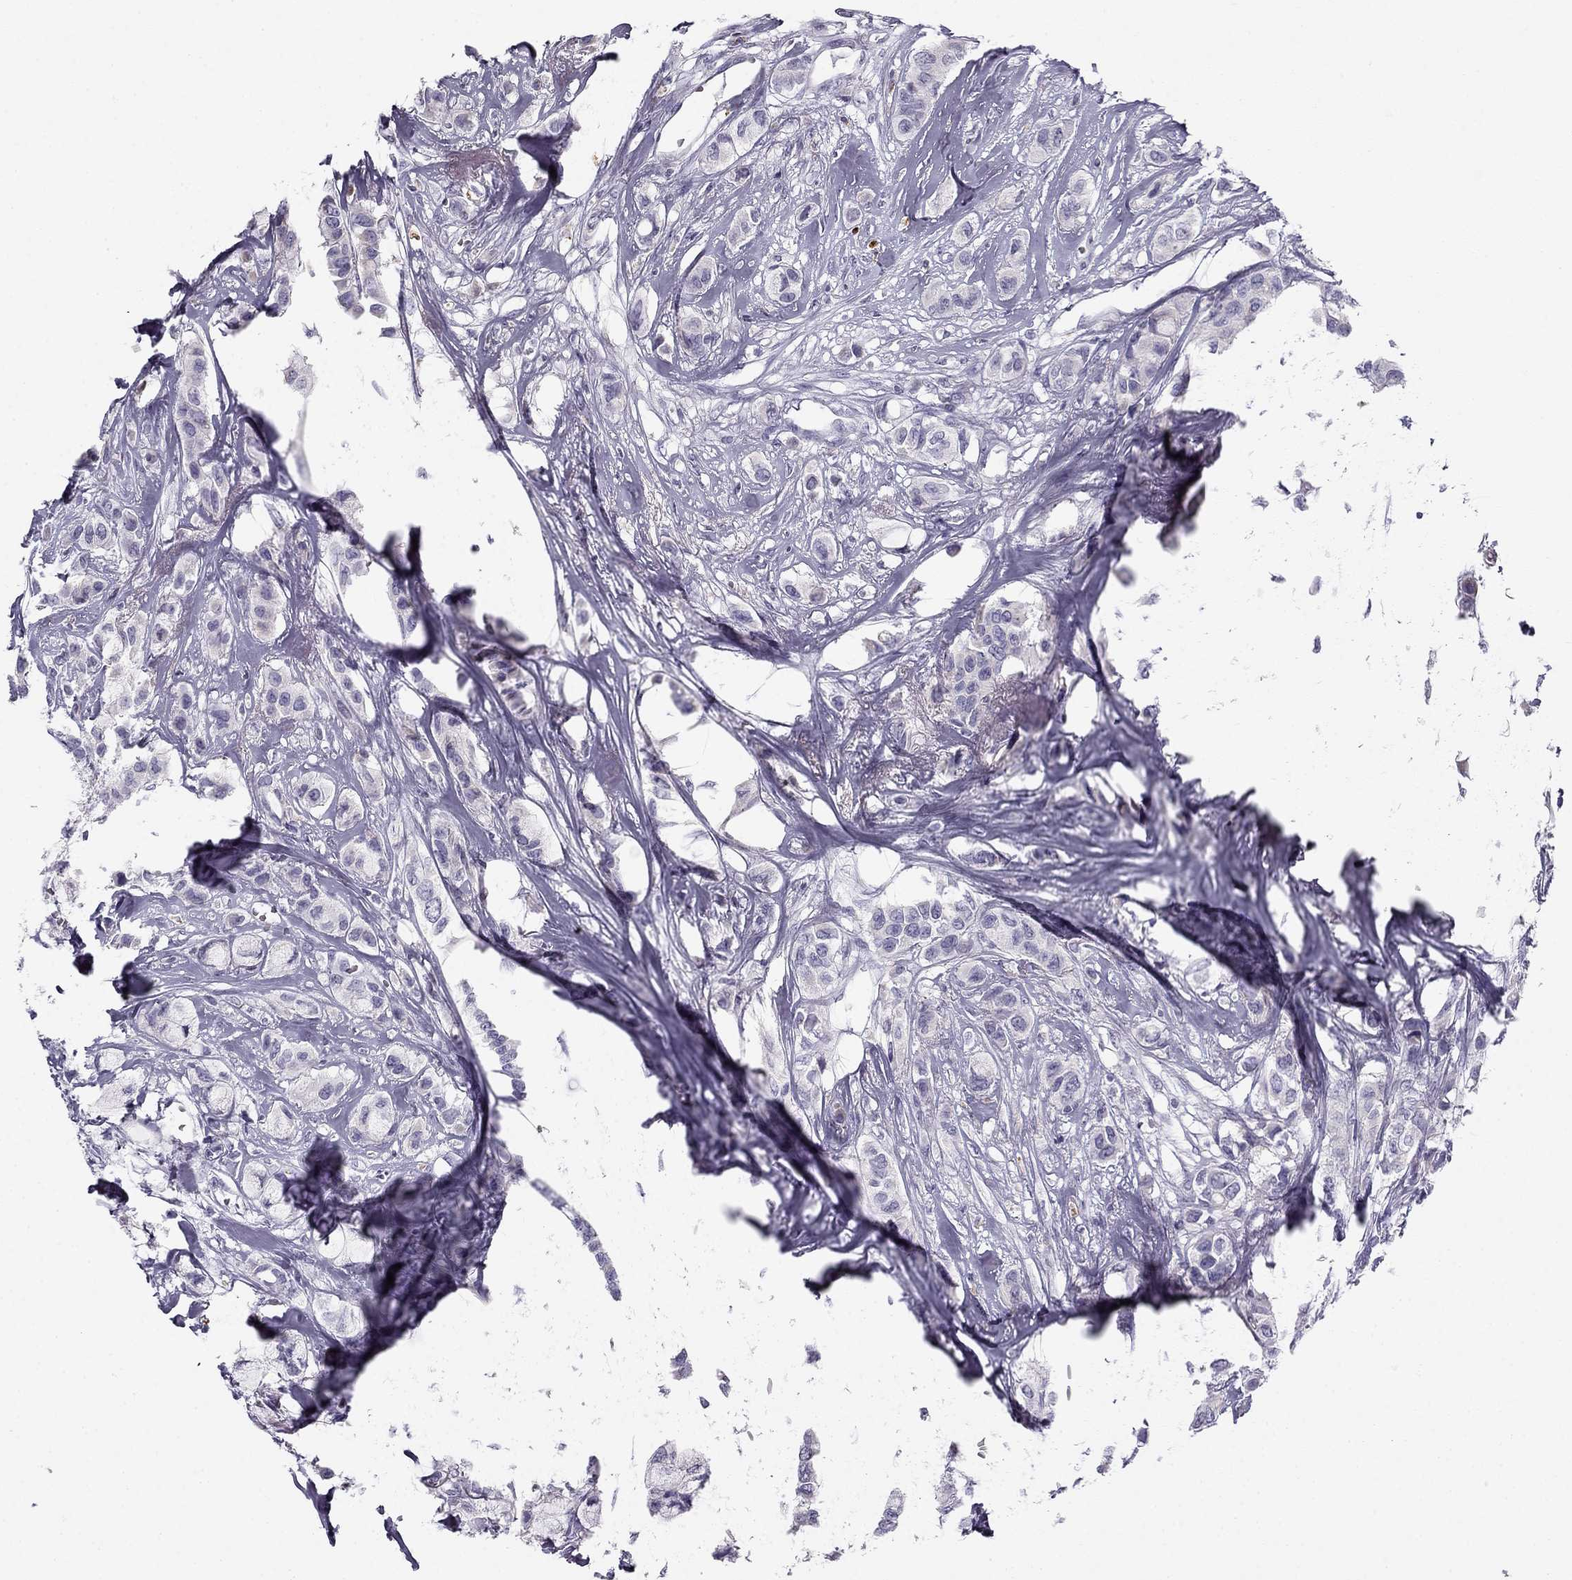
{"staining": {"intensity": "negative", "quantity": "none", "location": "none"}, "tissue": "breast cancer", "cell_type": "Tumor cells", "image_type": "cancer", "snomed": [{"axis": "morphology", "description": "Duct carcinoma"}, {"axis": "topography", "description": "Breast"}], "caption": "This is an IHC image of breast infiltrating ductal carcinoma. There is no staining in tumor cells.", "gene": "MC5R", "patient": {"sex": "female", "age": 85}}